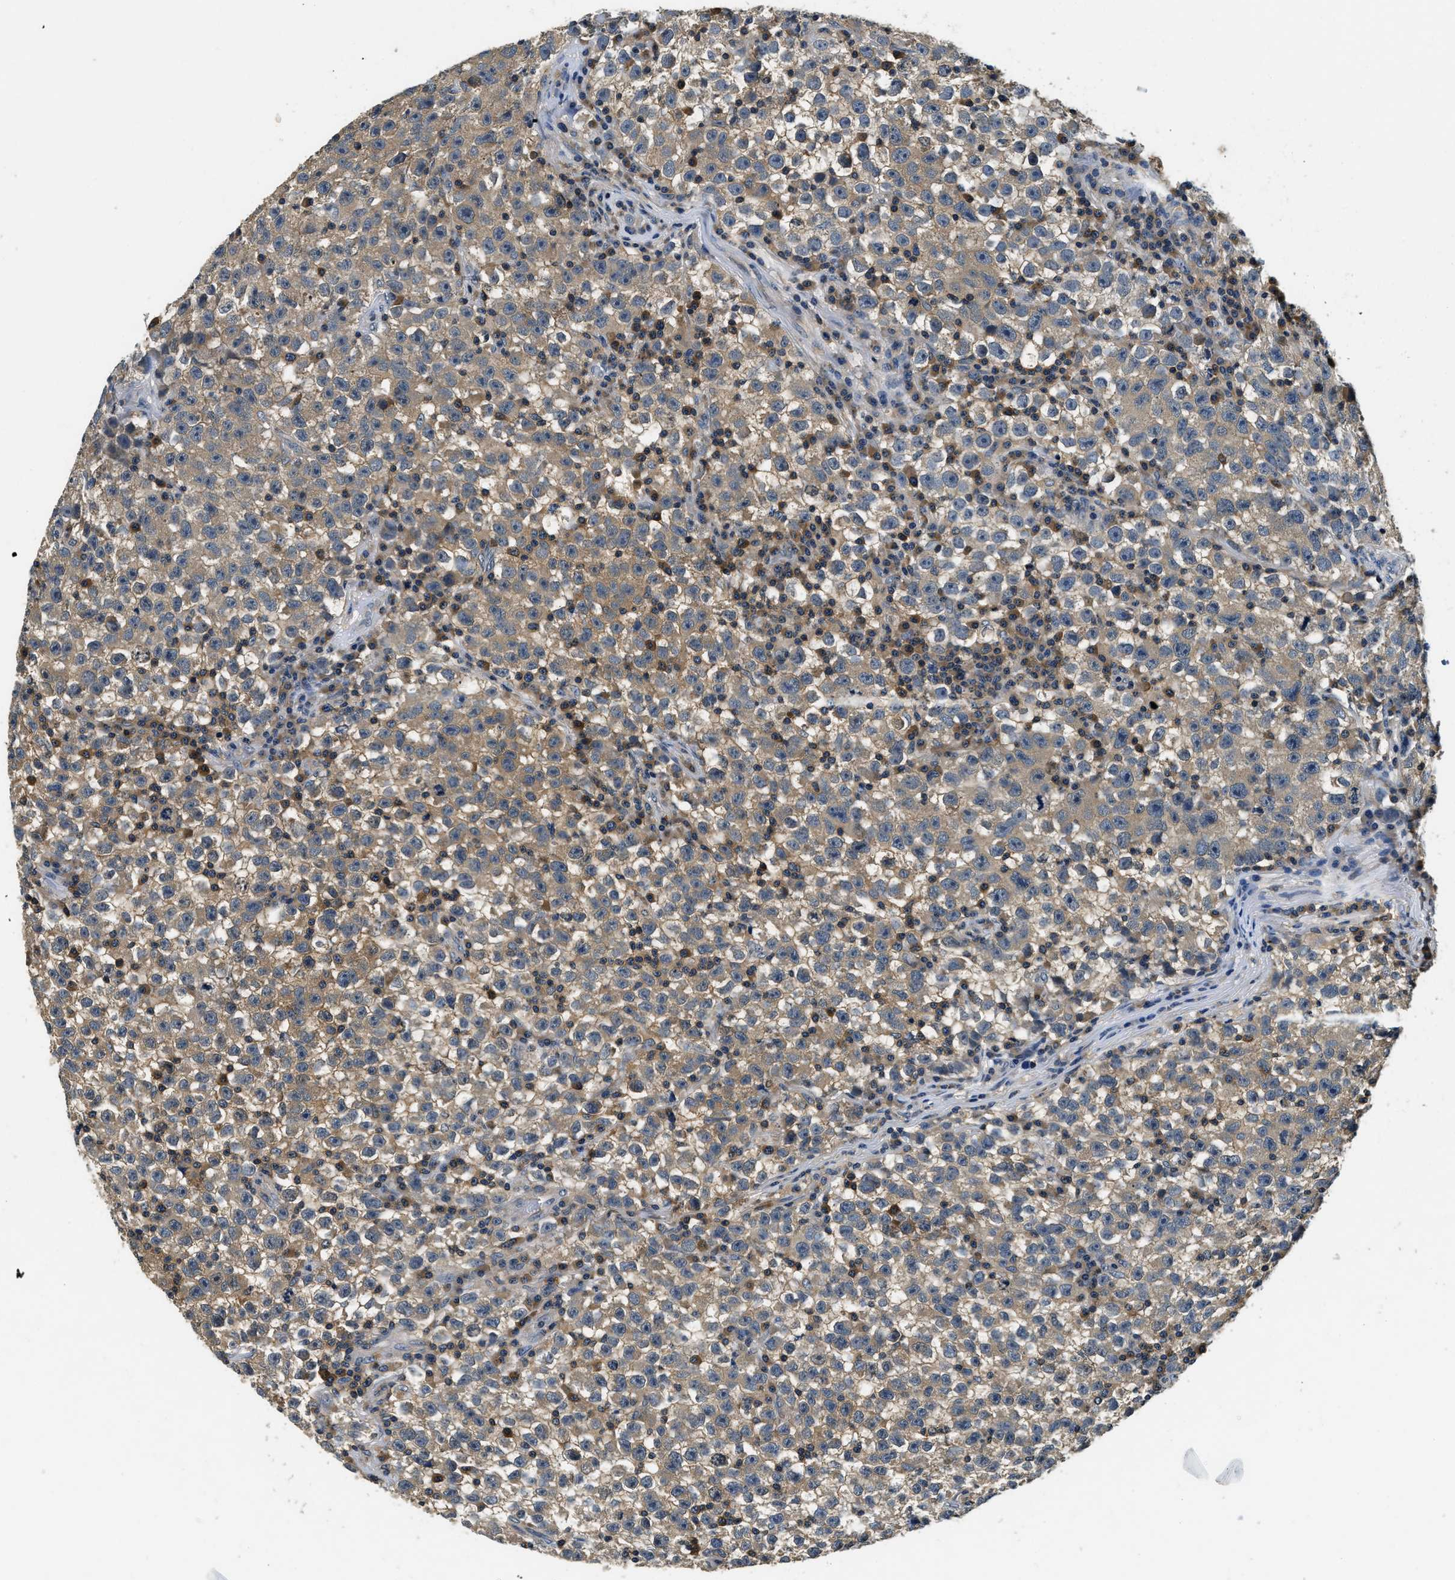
{"staining": {"intensity": "moderate", "quantity": ">75%", "location": "cytoplasmic/membranous"}, "tissue": "testis cancer", "cell_type": "Tumor cells", "image_type": "cancer", "snomed": [{"axis": "morphology", "description": "Seminoma, NOS"}, {"axis": "topography", "description": "Testis"}], "caption": "DAB (3,3'-diaminobenzidine) immunohistochemical staining of testis seminoma reveals moderate cytoplasmic/membranous protein staining in approximately >75% of tumor cells.", "gene": "RESF1", "patient": {"sex": "male", "age": 22}}